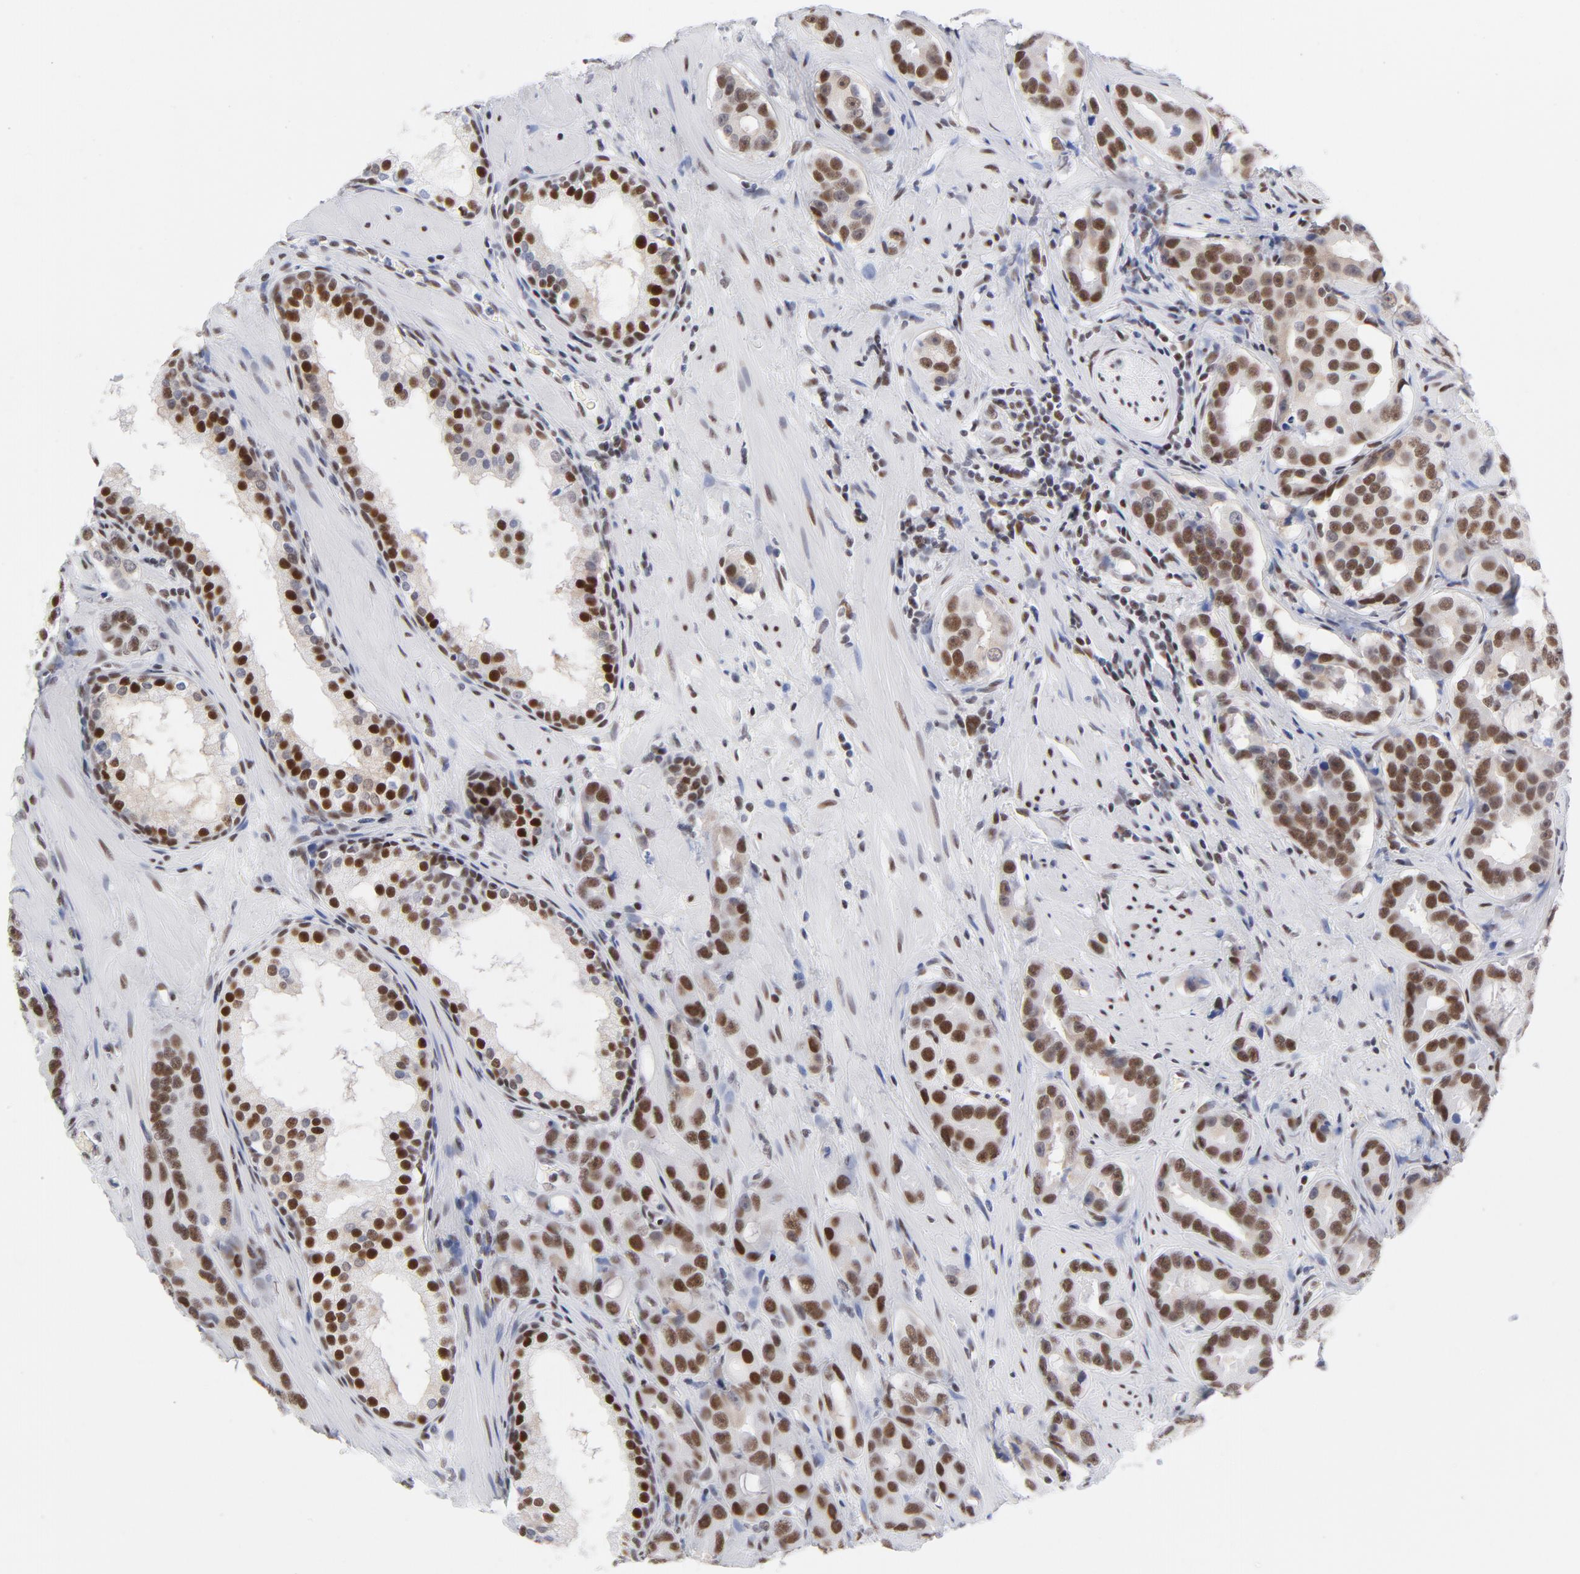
{"staining": {"intensity": "strong", "quantity": ">75%", "location": "cytoplasmic/membranous,nuclear"}, "tissue": "prostate cancer", "cell_type": "Tumor cells", "image_type": "cancer", "snomed": [{"axis": "morphology", "description": "Adenocarcinoma, Low grade"}, {"axis": "topography", "description": "Prostate"}], "caption": "A high amount of strong cytoplasmic/membranous and nuclear positivity is present in approximately >75% of tumor cells in prostate cancer tissue.", "gene": "ATF2", "patient": {"sex": "male", "age": 59}}